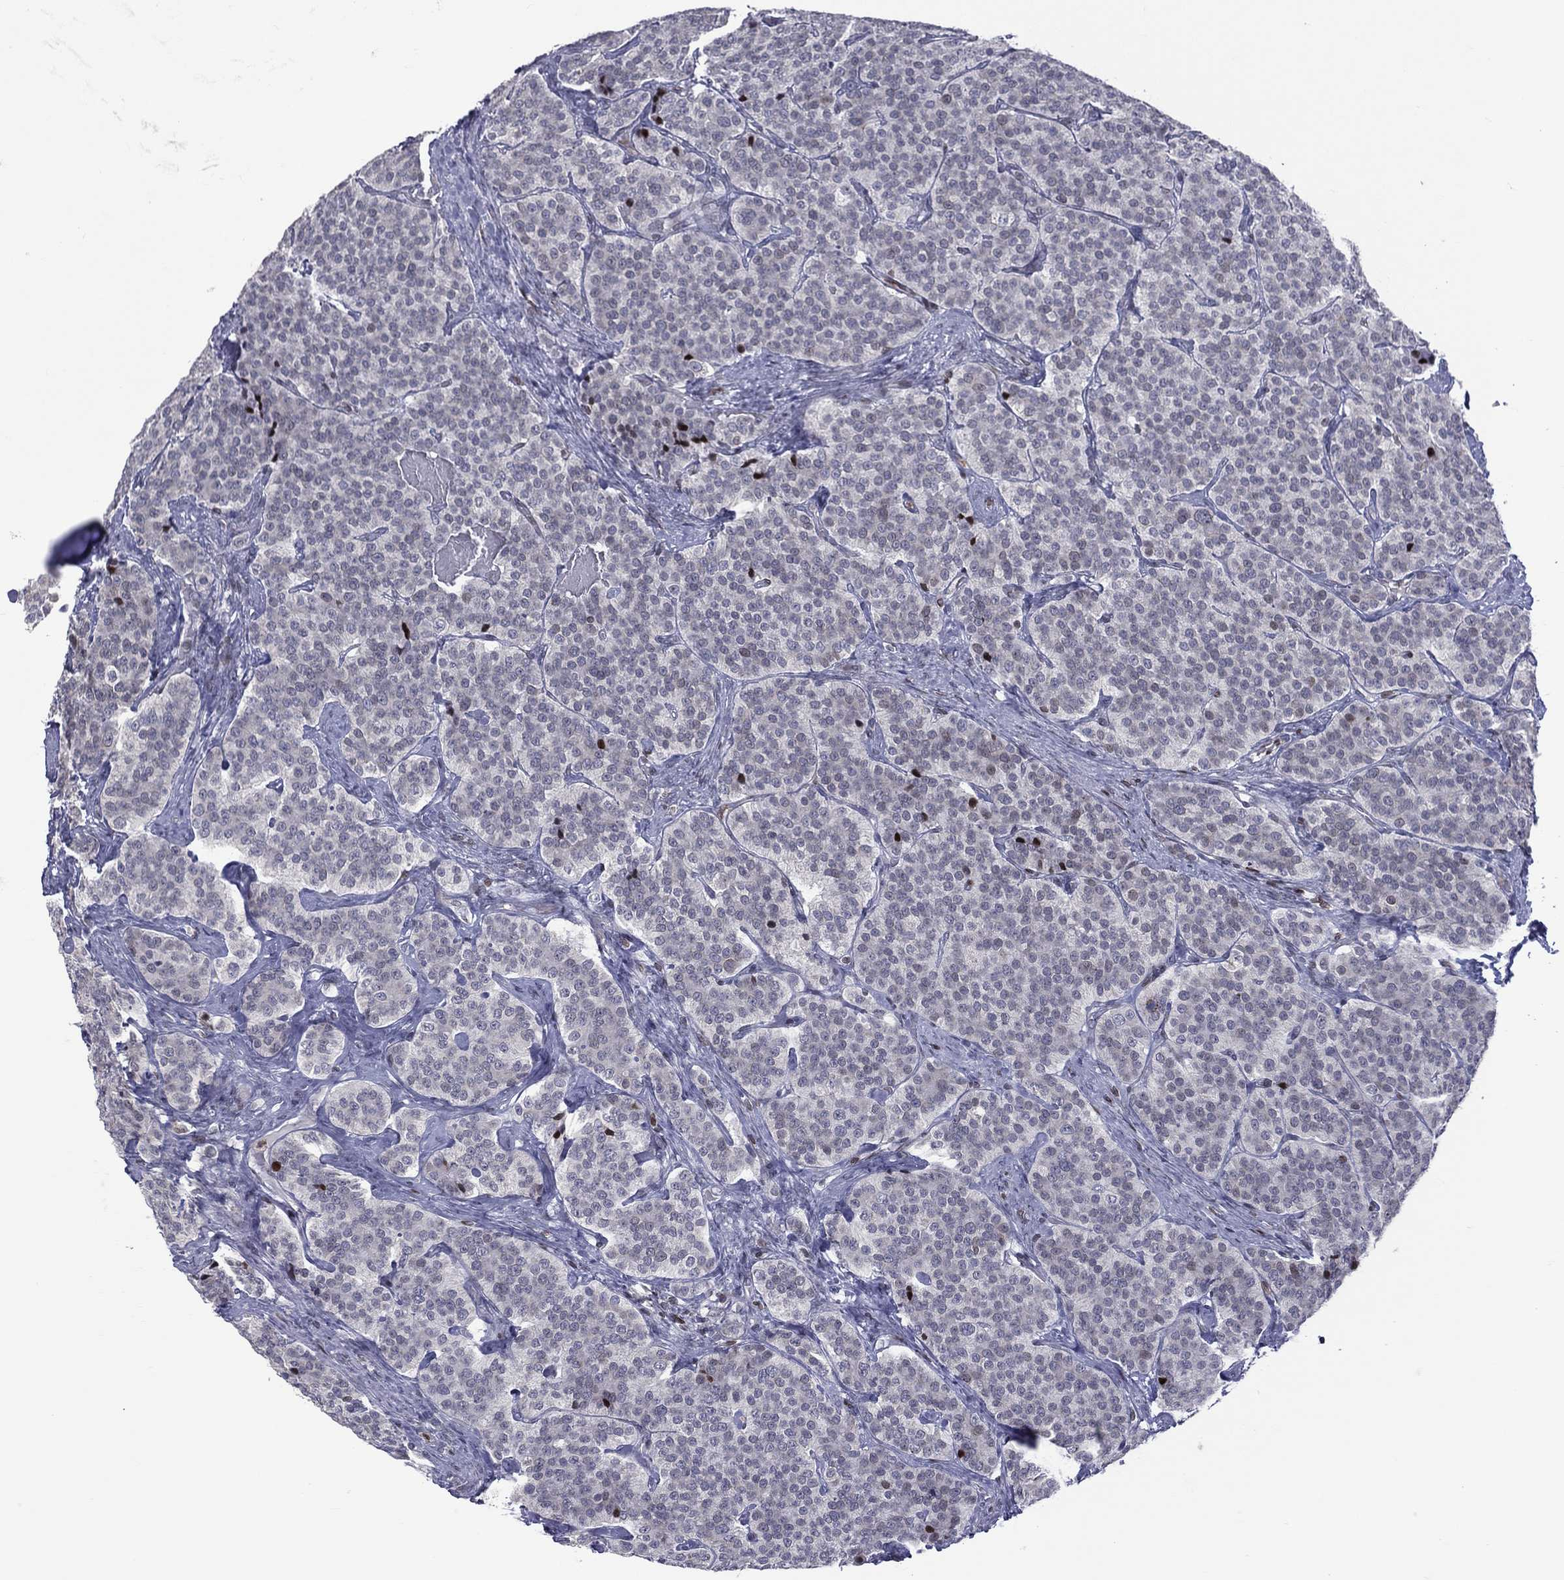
{"staining": {"intensity": "negative", "quantity": "none", "location": "none"}, "tissue": "carcinoid", "cell_type": "Tumor cells", "image_type": "cancer", "snomed": [{"axis": "morphology", "description": "Carcinoid, malignant, NOS"}, {"axis": "topography", "description": "Small intestine"}], "caption": "An IHC histopathology image of carcinoid is shown. There is no staining in tumor cells of carcinoid.", "gene": "DBF4B", "patient": {"sex": "female", "age": 58}}